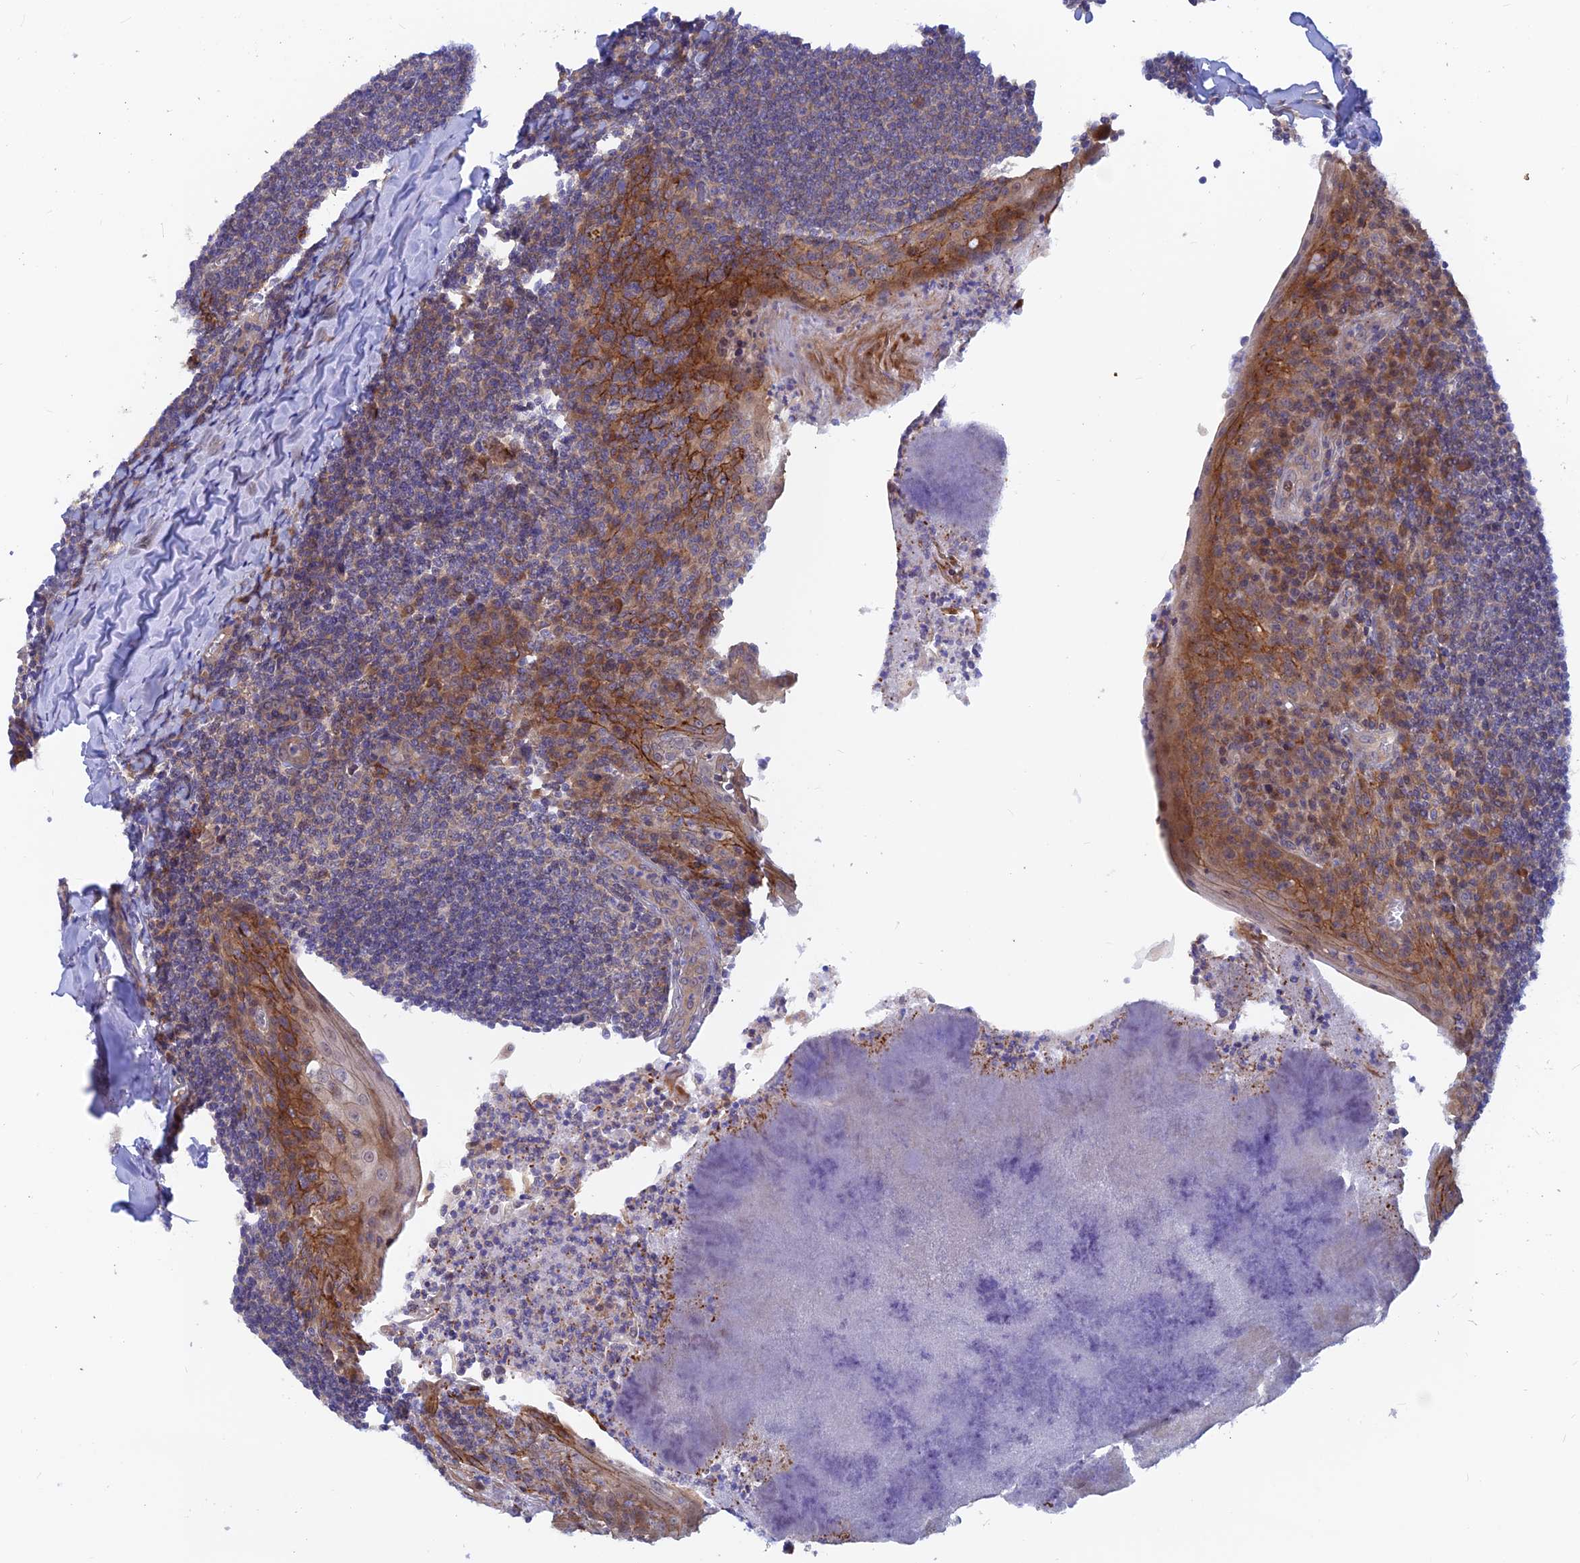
{"staining": {"intensity": "moderate", "quantity": "<25%", "location": "cytoplasmic/membranous"}, "tissue": "tonsil", "cell_type": "Germinal center cells", "image_type": "normal", "snomed": [{"axis": "morphology", "description": "Normal tissue, NOS"}, {"axis": "topography", "description": "Tonsil"}], "caption": "The immunohistochemical stain shows moderate cytoplasmic/membranous positivity in germinal center cells of benign tonsil. (IHC, brightfield microscopy, high magnification).", "gene": "DNAJC16", "patient": {"sex": "male", "age": 27}}